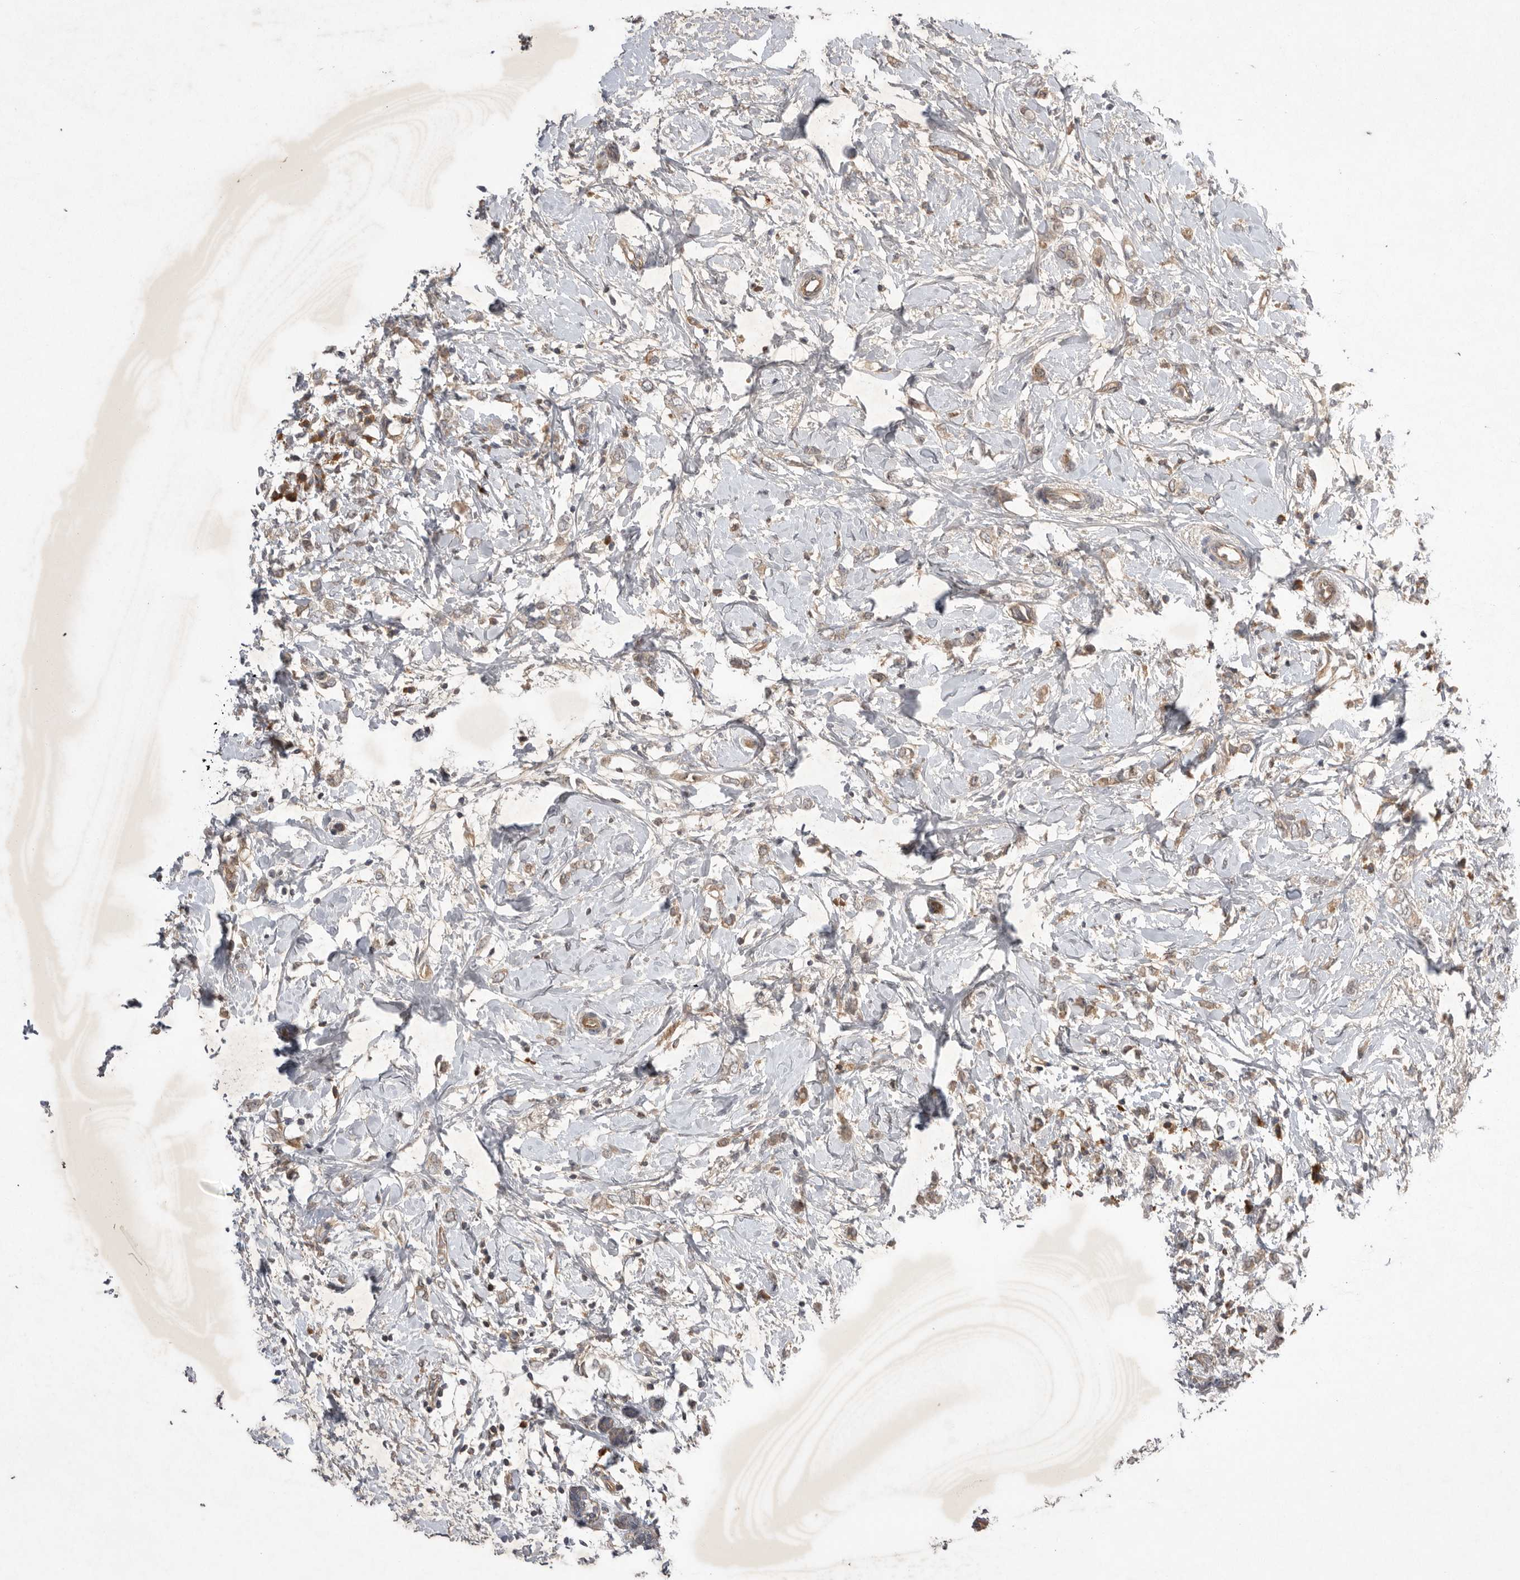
{"staining": {"intensity": "weak", "quantity": ">75%", "location": "cytoplasmic/membranous"}, "tissue": "breast cancer", "cell_type": "Tumor cells", "image_type": "cancer", "snomed": [{"axis": "morphology", "description": "Normal tissue, NOS"}, {"axis": "morphology", "description": "Lobular carcinoma"}, {"axis": "topography", "description": "Breast"}], "caption": "This is a micrograph of IHC staining of breast cancer (lobular carcinoma), which shows weak expression in the cytoplasmic/membranous of tumor cells.", "gene": "NRCAM", "patient": {"sex": "female", "age": 47}}